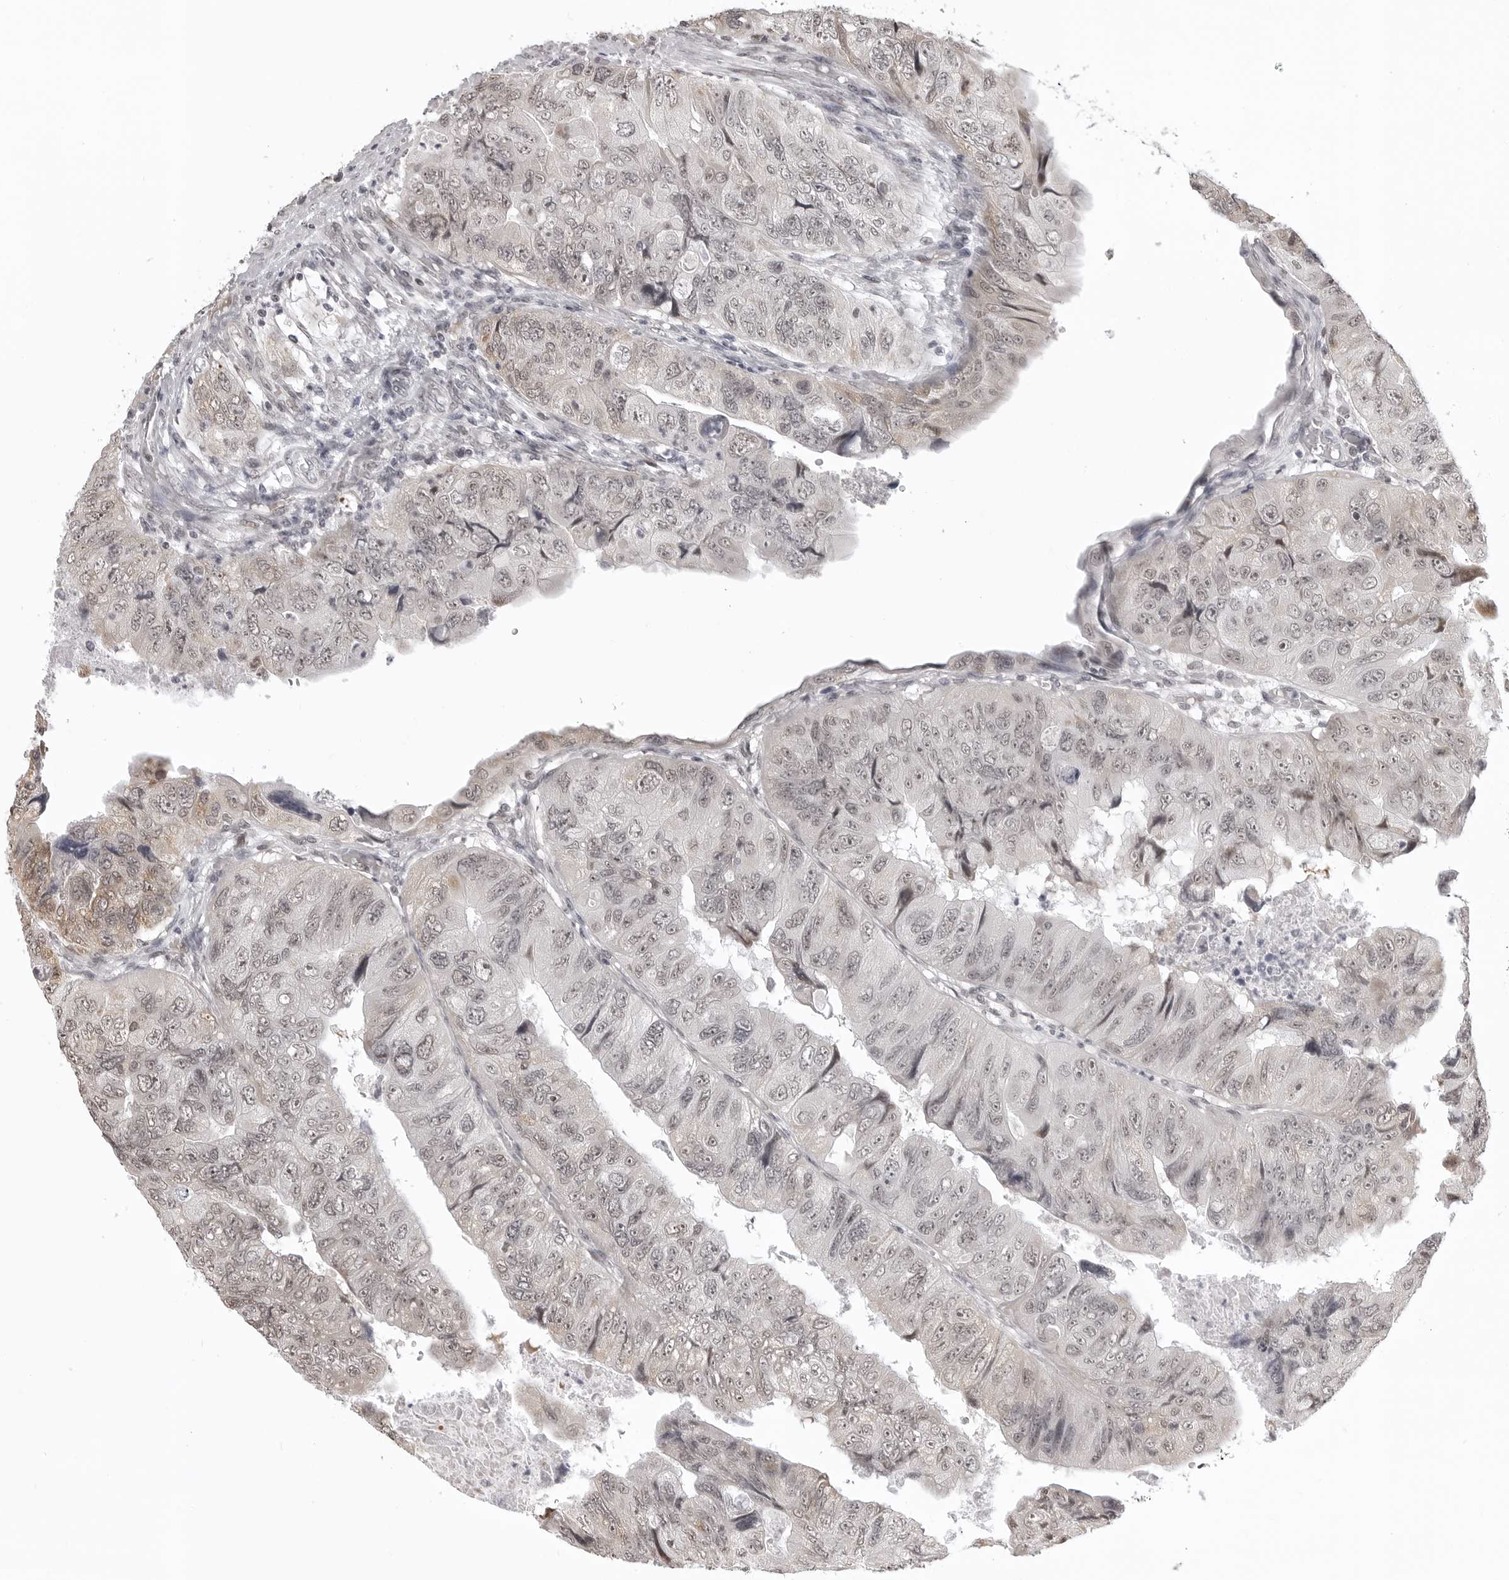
{"staining": {"intensity": "weak", "quantity": "25%-75%", "location": "nuclear"}, "tissue": "colorectal cancer", "cell_type": "Tumor cells", "image_type": "cancer", "snomed": [{"axis": "morphology", "description": "Adenocarcinoma, NOS"}, {"axis": "topography", "description": "Rectum"}], "caption": "Immunohistochemical staining of human colorectal cancer (adenocarcinoma) shows low levels of weak nuclear expression in approximately 25%-75% of tumor cells. The staining was performed using DAB, with brown indicating positive protein expression. Nuclei are stained blue with hematoxylin.", "gene": "PHF3", "patient": {"sex": "male", "age": 63}}